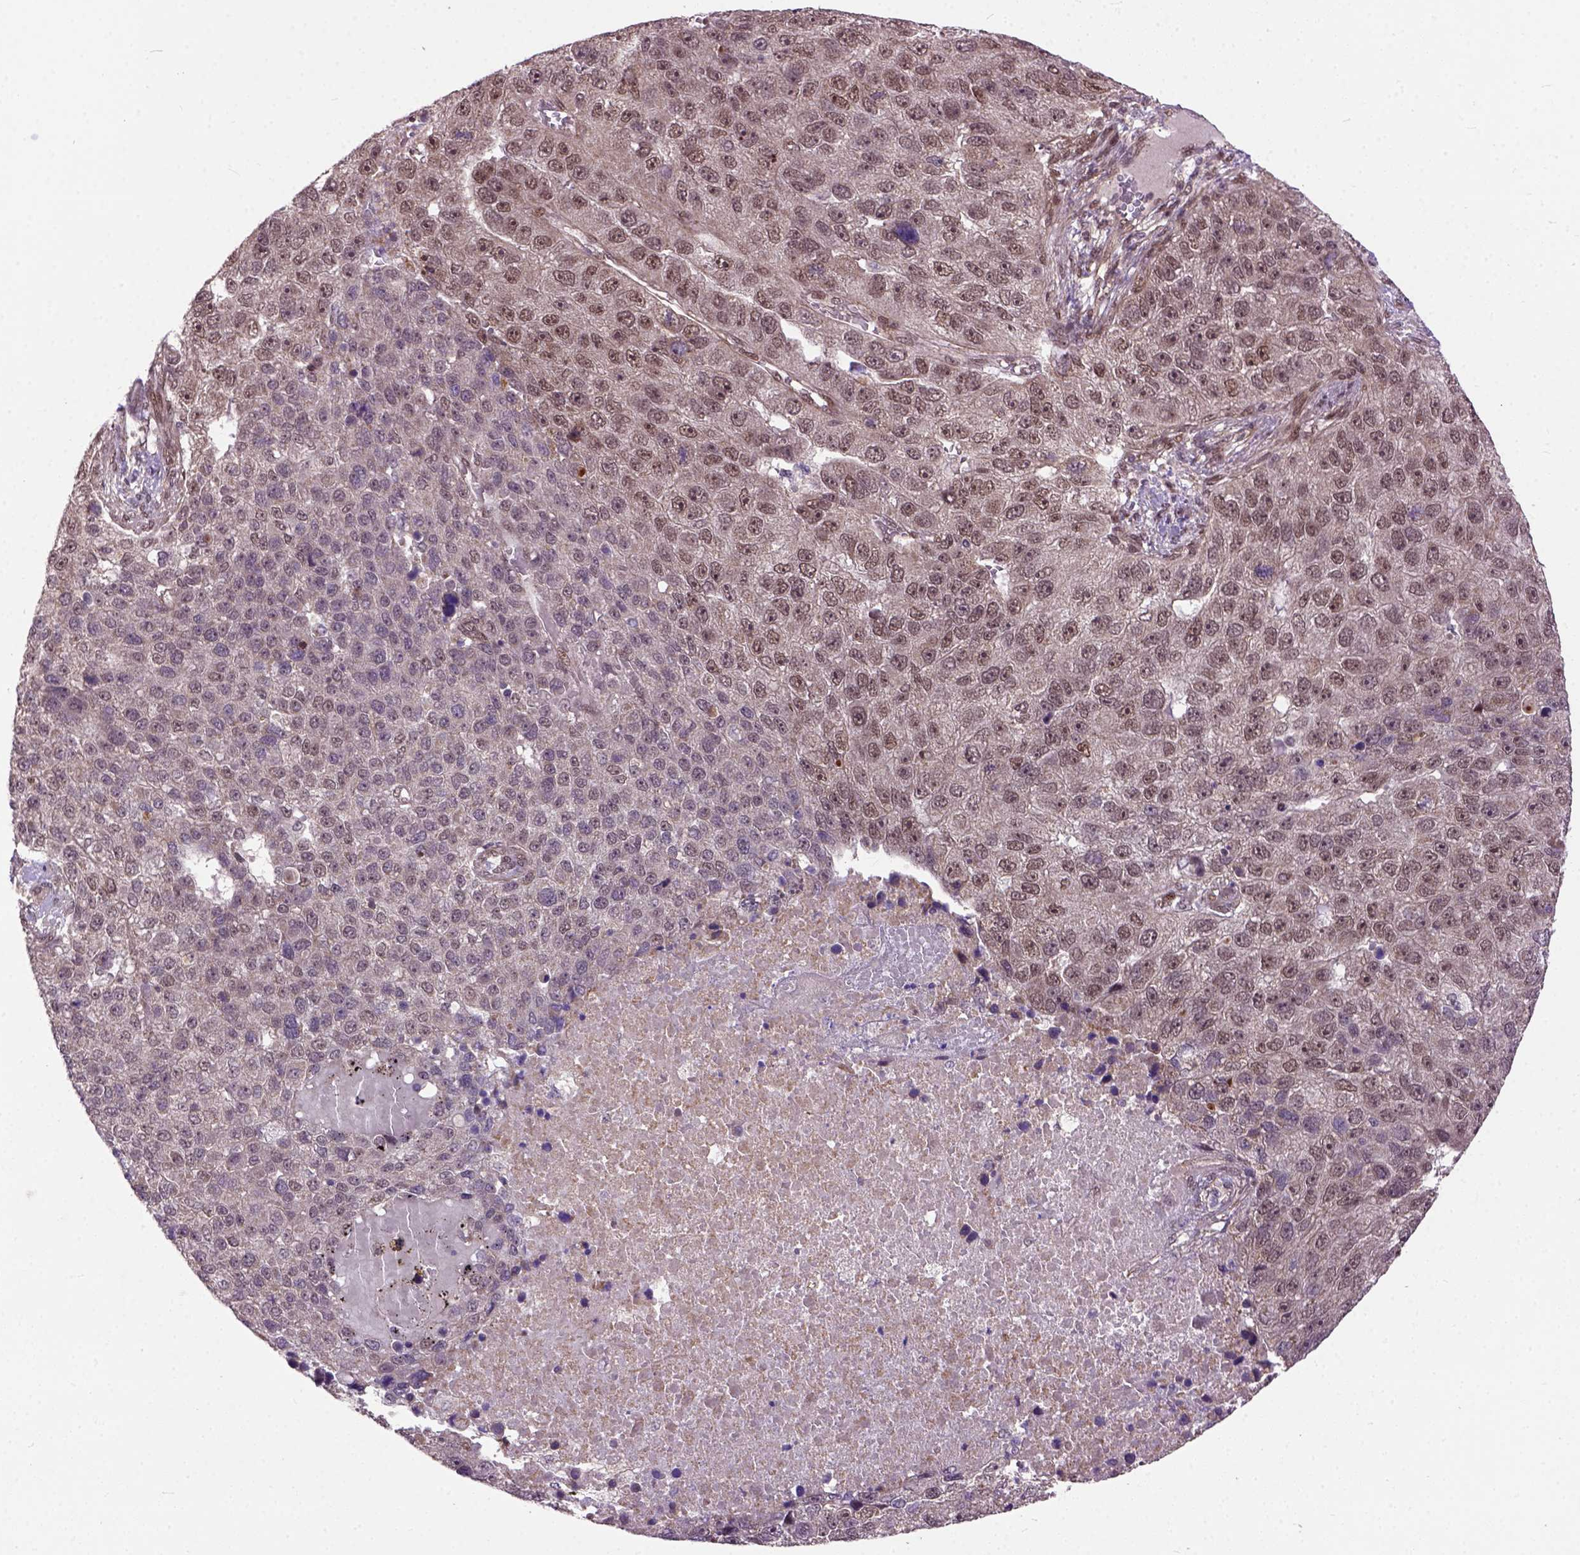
{"staining": {"intensity": "weak", "quantity": "25%-75%", "location": "nuclear"}, "tissue": "pancreatic cancer", "cell_type": "Tumor cells", "image_type": "cancer", "snomed": [{"axis": "morphology", "description": "Adenocarcinoma, NOS"}, {"axis": "topography", "description": "Pancreas"}], "caption": "Immunohistochemical staining of human pancreatic adenocarcinoma displays weak nuclear protein positivity in approximately 25%-75% of tumor cells.", "gene": "ZNF630", "patient": {"sex": "female", "age": 61}}